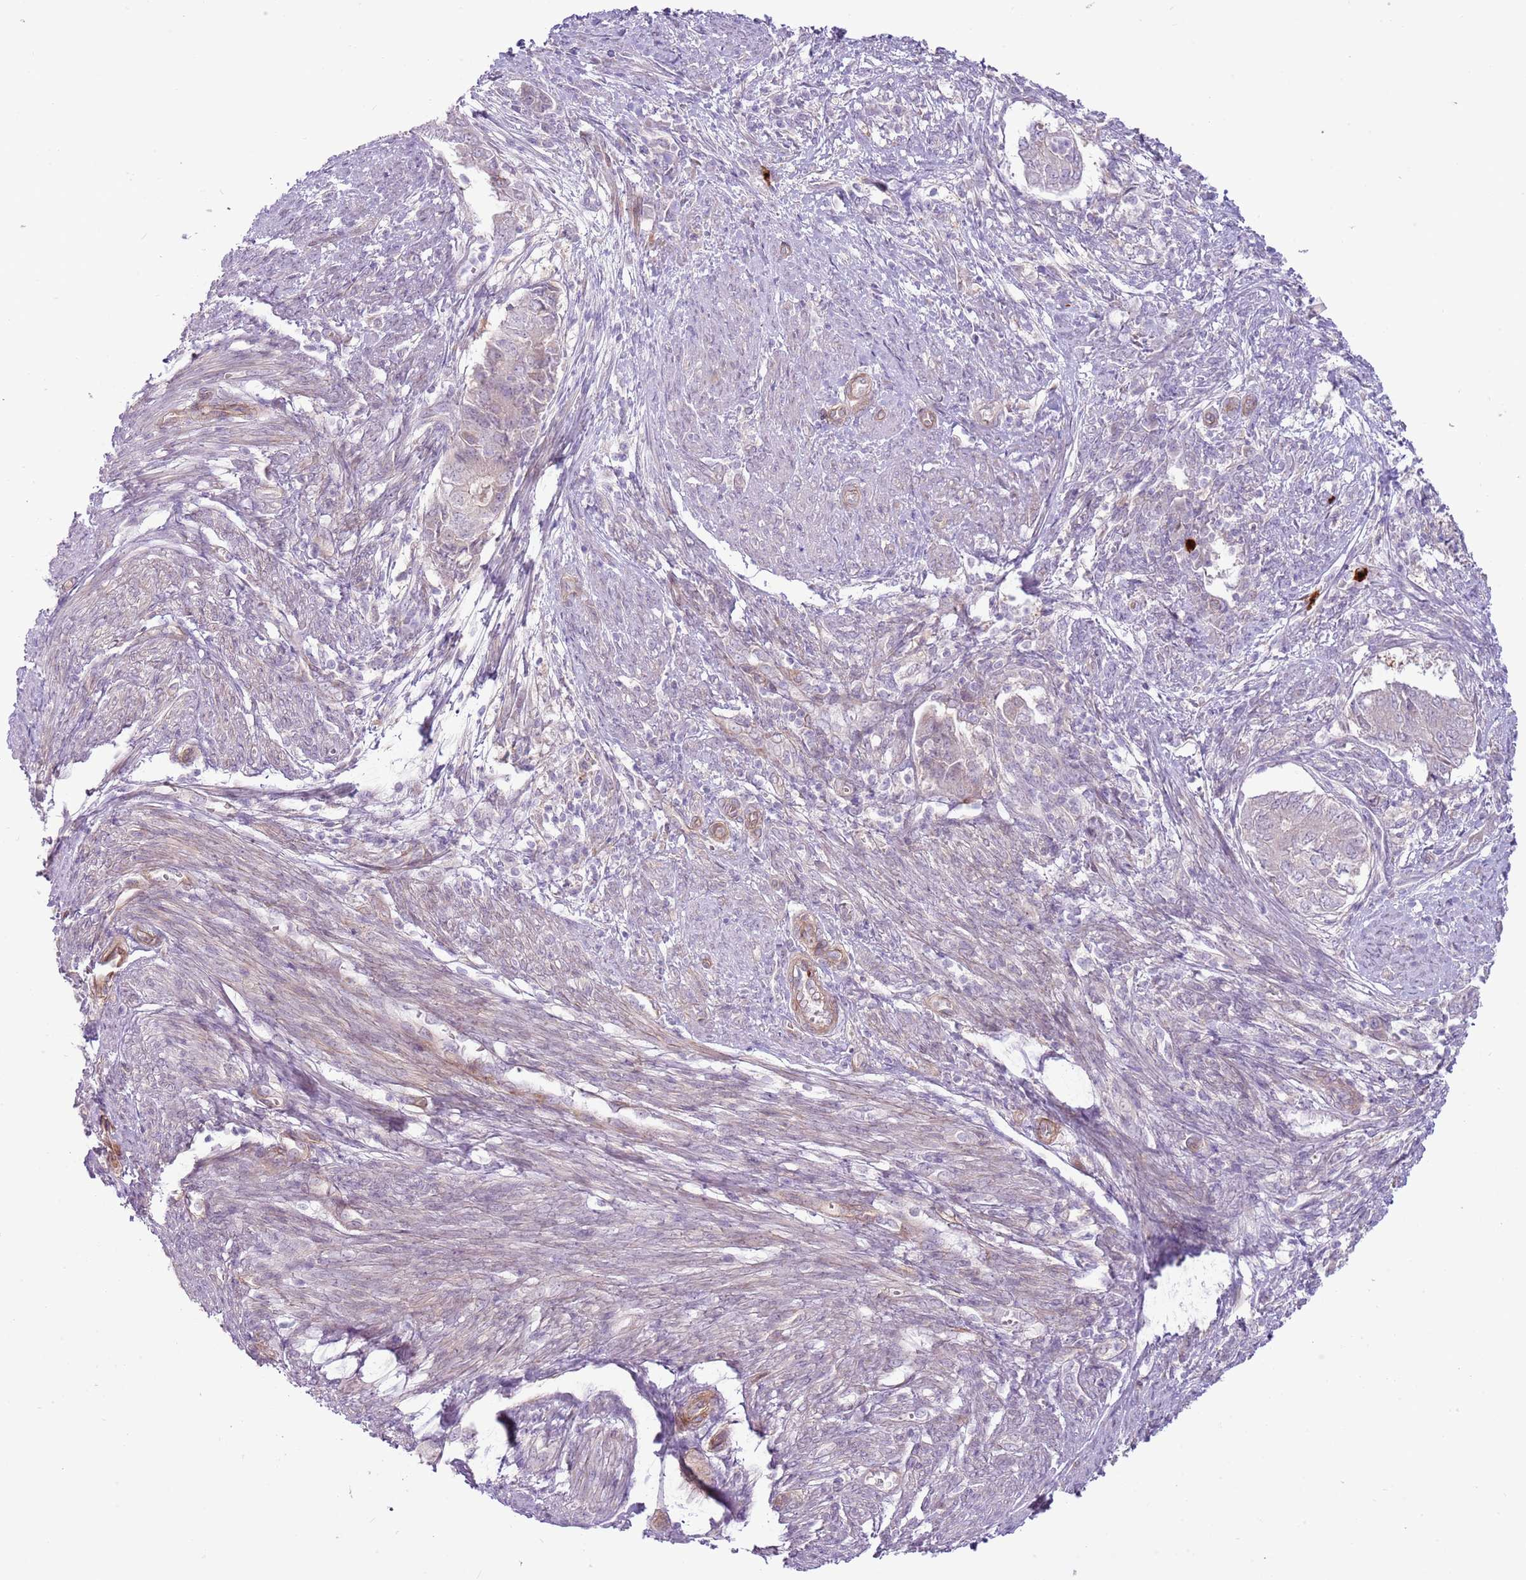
{"staining": {"intensity": "negative", "quantity": "none", "location": "none"}, "tissue": "endometrial cancer", "cell_type": "Tumor cells", "image_type": "cancer", "snomed": [{"axis": "morphology", "description": "Adenocarcinoma, NOS"}, {"axis": "topography", "description": "Endometrium"}], "caption": "A photomicrograph of human endometrial adenocarcinoma is negative for staining in tumor cells.", "gene": "MRO", "patient": {"sex": "female", "age": 62}}